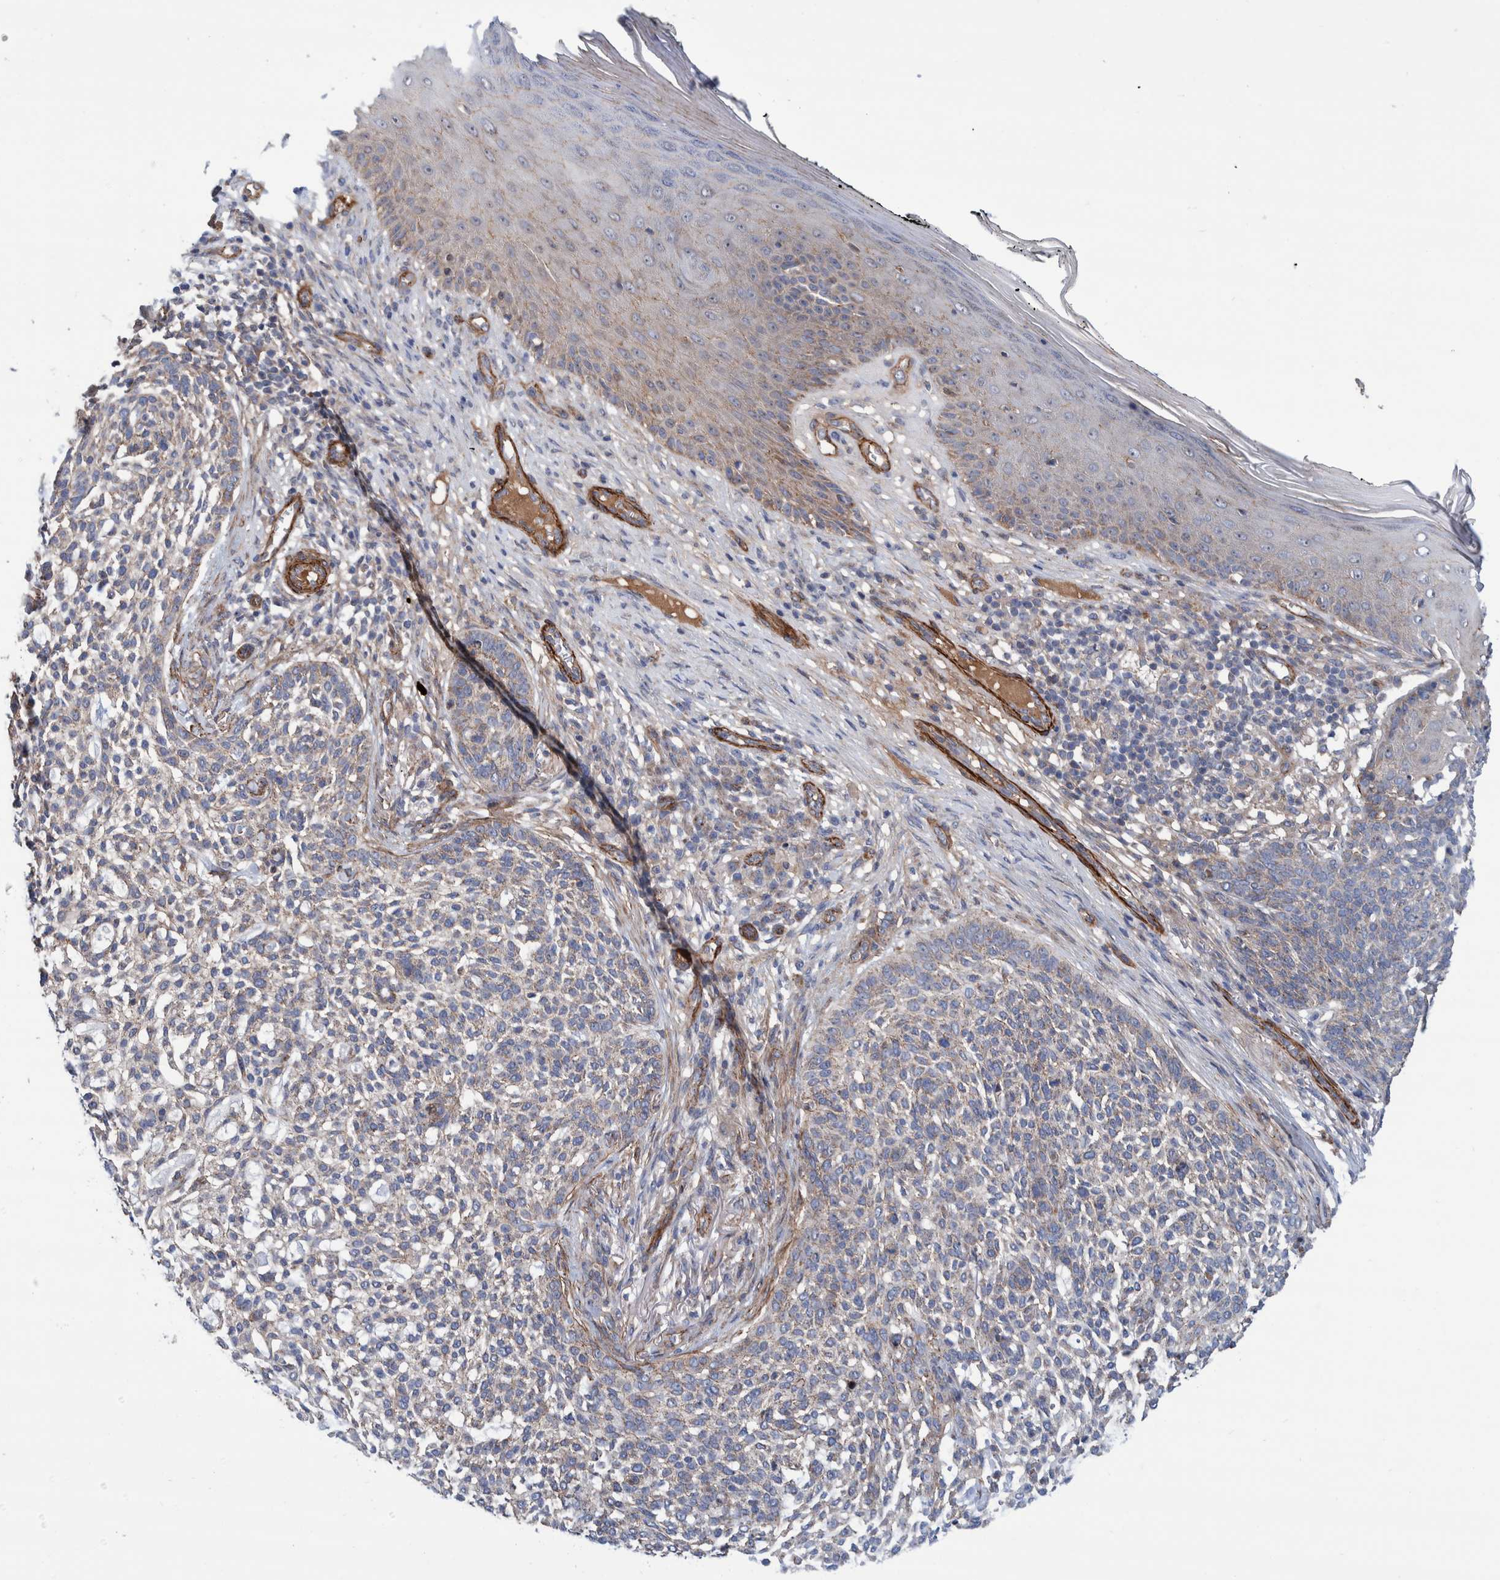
{"staining": {"intensity": "weak", "quantity": "25%-75%", "location": "cytoplasmic/membranous"}, "tissue": "skin cancer", "cell_type": "Tumor cells", "image_type": "cancer", "snomed": [{"axis": "morphology", "description": "Basal cell carcinoma"}, {"axis": "topography", "description": "Skin"}], "caption": "Human skin cancer (basal cell carcinoma) stained with a protein marker displays weak staining in tumor cells.", "gene": "SLC25A10", "patient": {"sex": "female", "age": 64}}